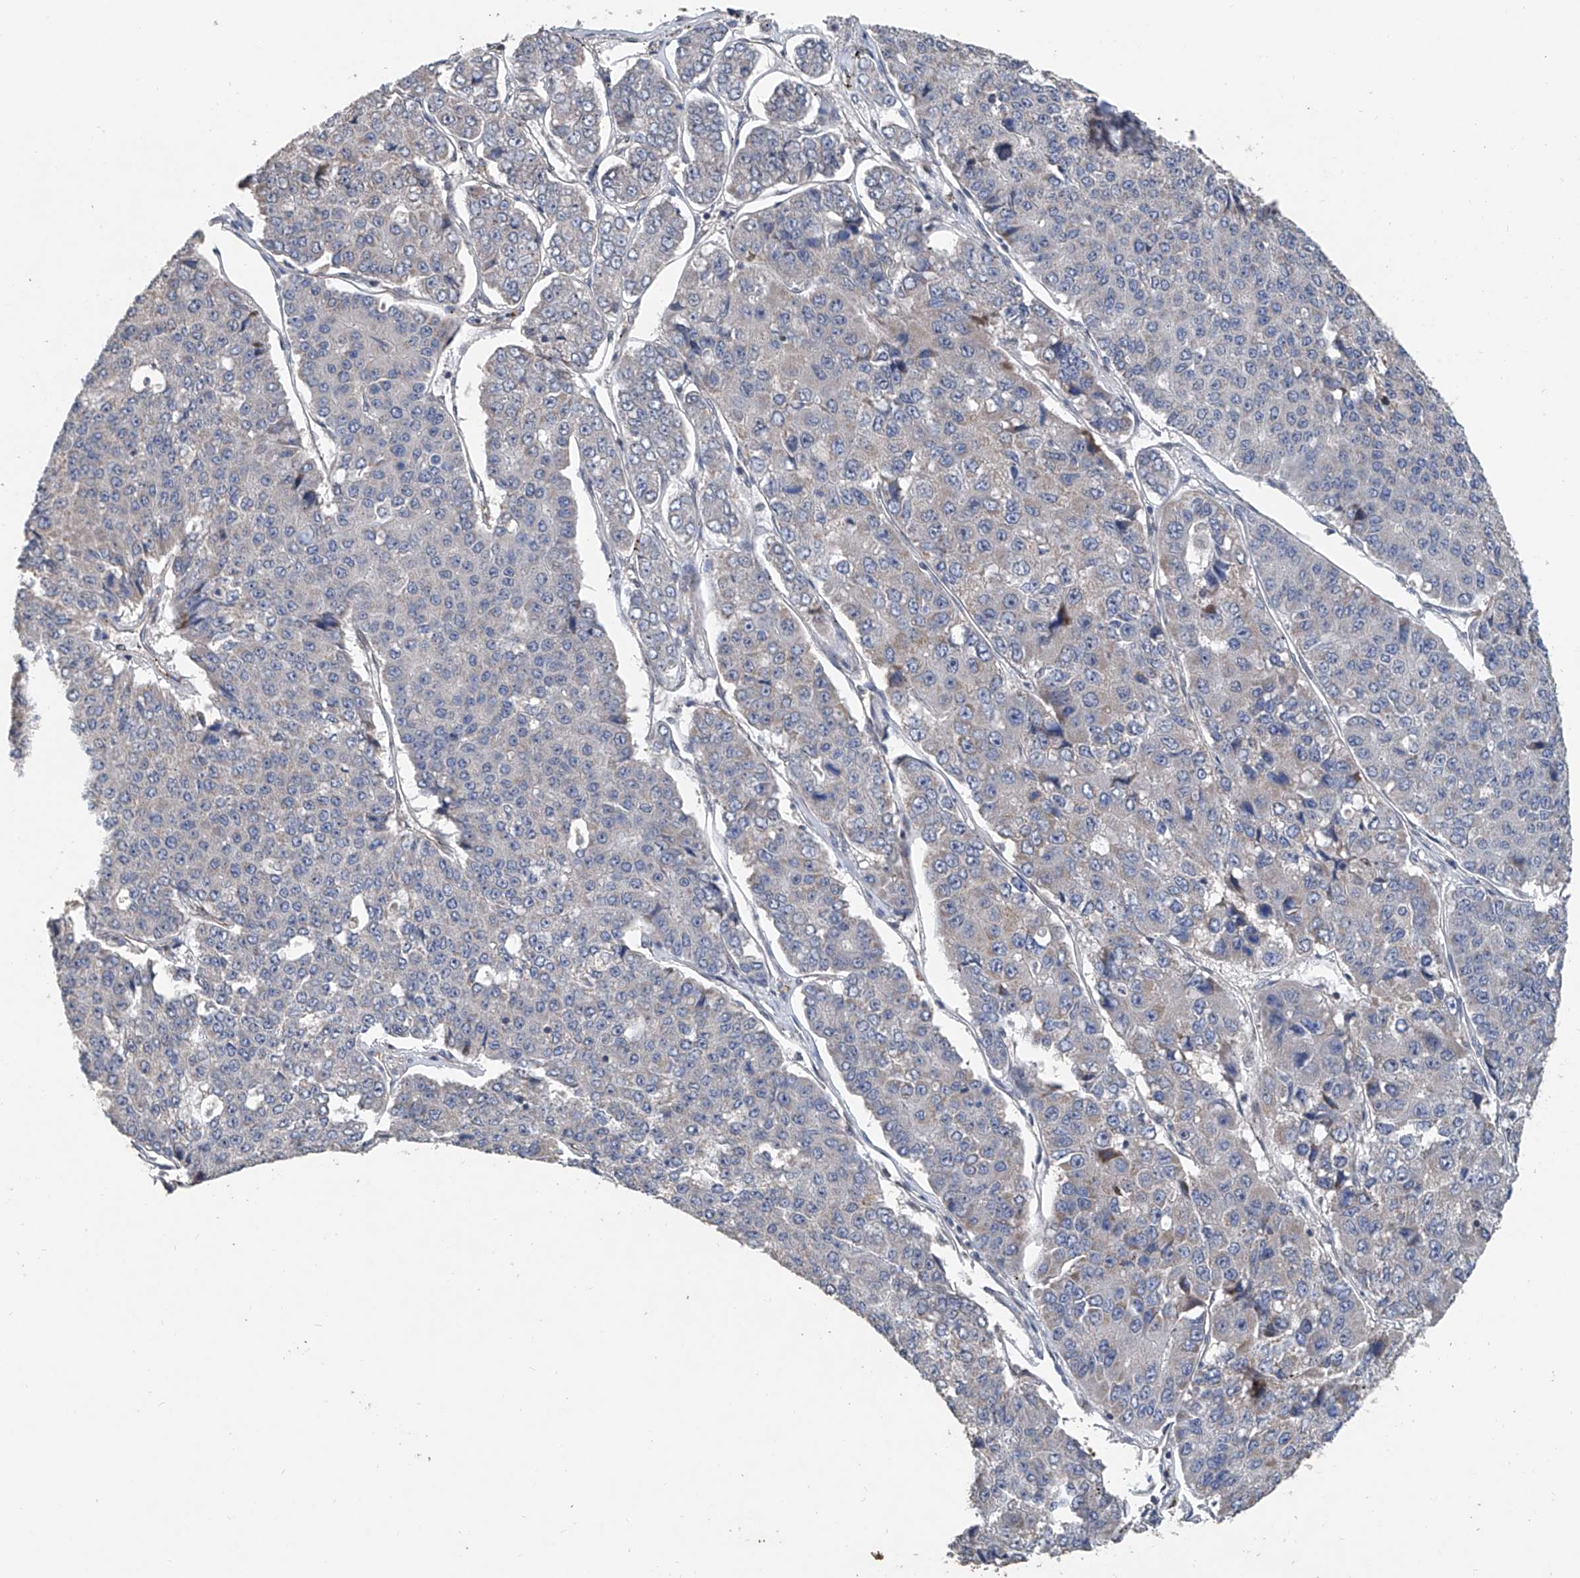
{"staining": {"intensity": "negative", "quantity": "none", "location": "none"}, "tissue": "pancreatic cancer", "cell_type": "Tumor cells", "image_type": "cancer", "snomed": [{"axis": "morphology", "description": "Adenocarcinoma, NOS"}, {"axis": "topography", "description": "Pancreas"}], "caption": "An immunohistochemistry (IHC) image of adenocarcinoma (pancreatic) is shown. There is no staining in tumor cells of adenocarcinoma (pancreatic).", "gene": "BCKDHB", "patient": {"sex": "male", "age": 50}}